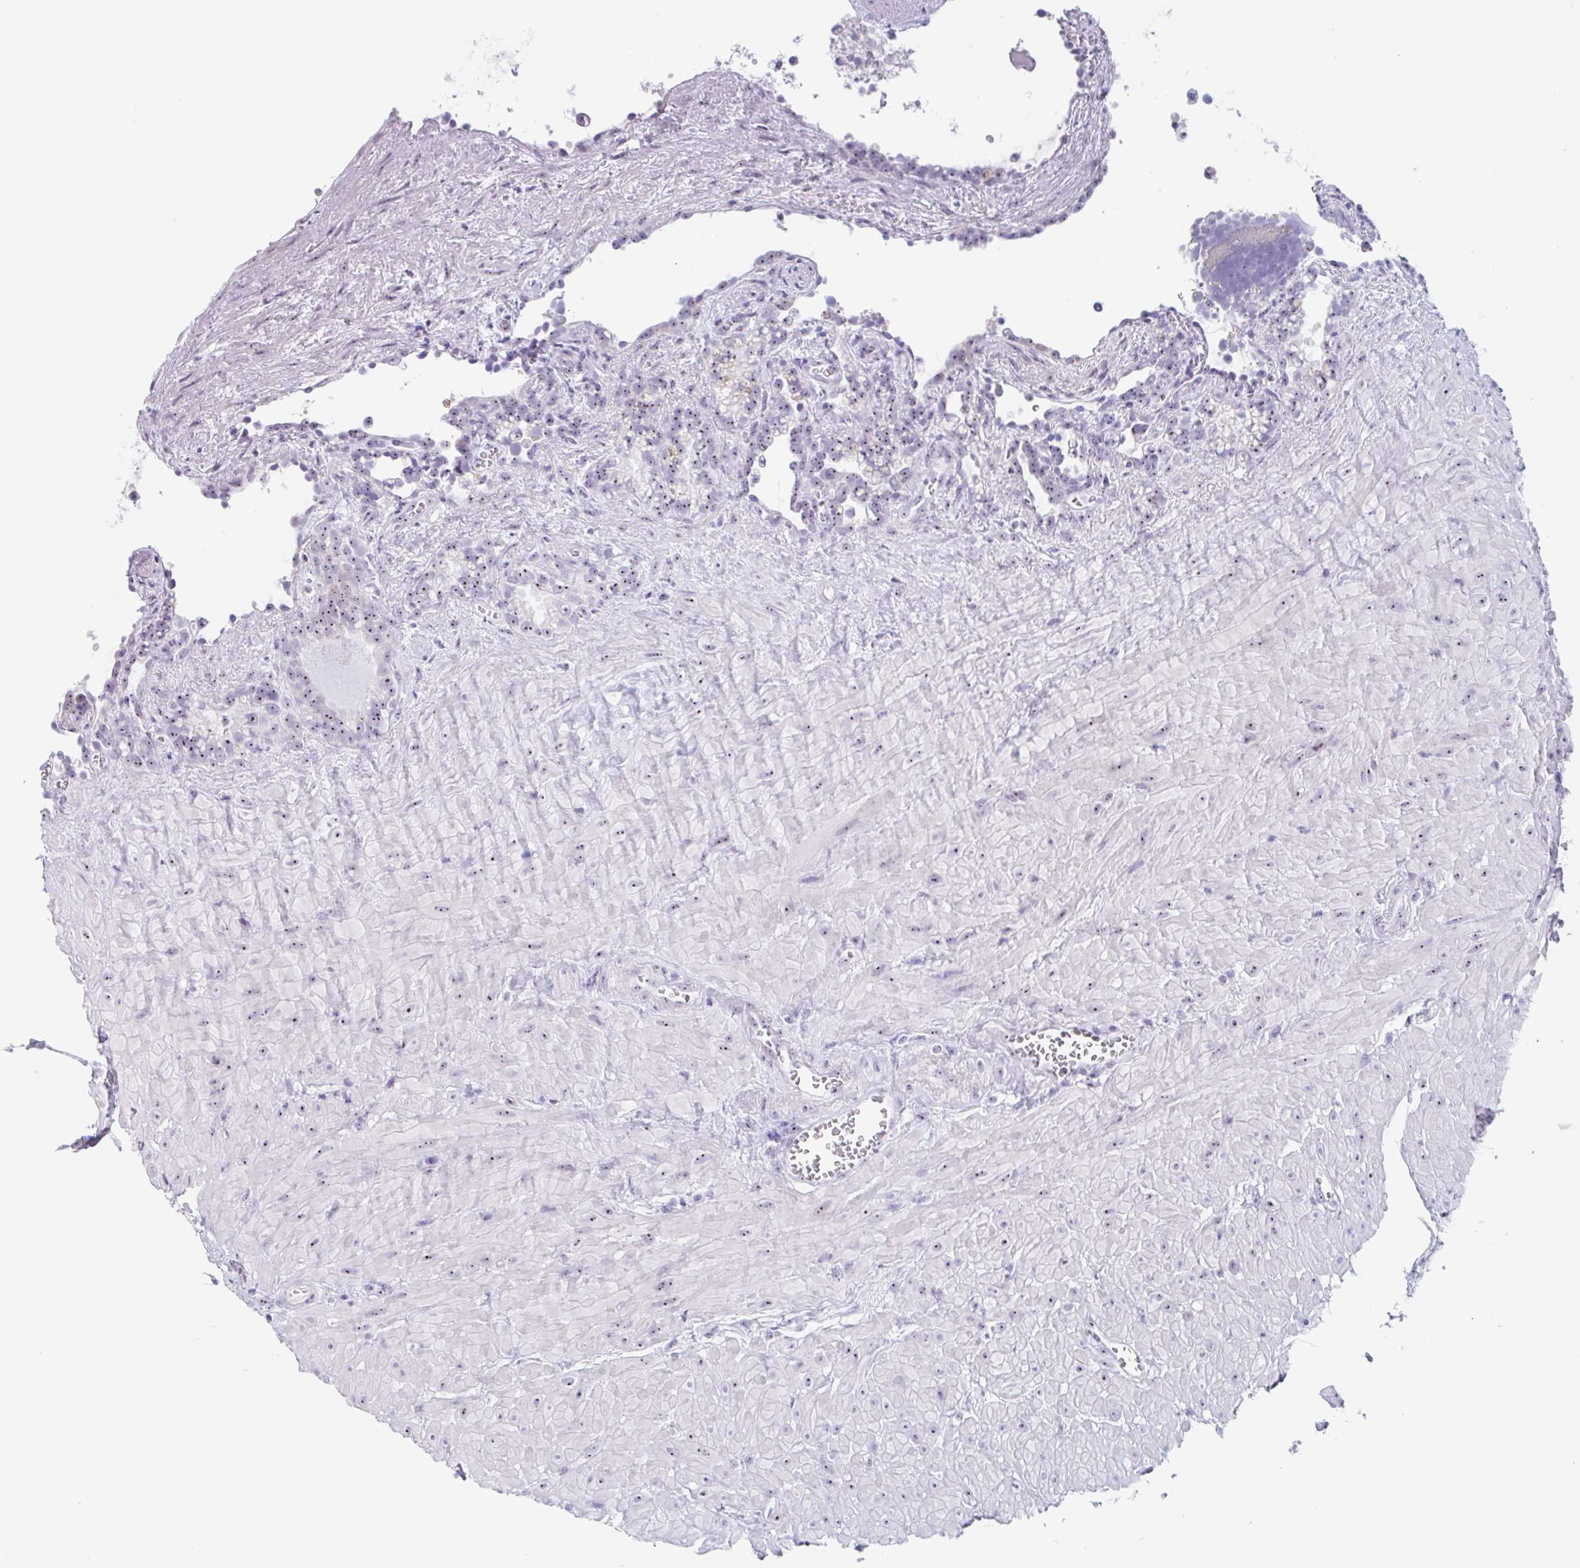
{"staining": {"intensity": "moderate", "quantity": "<25%", "location": "nuclear"}, "tissue": "seminal vesicle", "cell_type": "Glandular cells", "image_type": "normal", "snomed": [{"axis": "morphology", "description": "Normal tissue, NOS"}, {"axis": "topography", "description": "Seminal veicle"}], "caption": "High-magnification brightfield microscopy of benign seminal vesicle stained with DAB (3,3'-diaminobenzidine) (brown) and counterstained with hematoxylin (blue). glandular cells exhibit moderate nuclear staining is identified in approximately<25% of cells. Using DAB (3,3'-diaminobenzidine) (brown) and hematoxylin (blue) stains, captured at high magnification using brightfield microscopy.", "gene": "LENG9", "patient": {"sex": "male", "age": 76}}